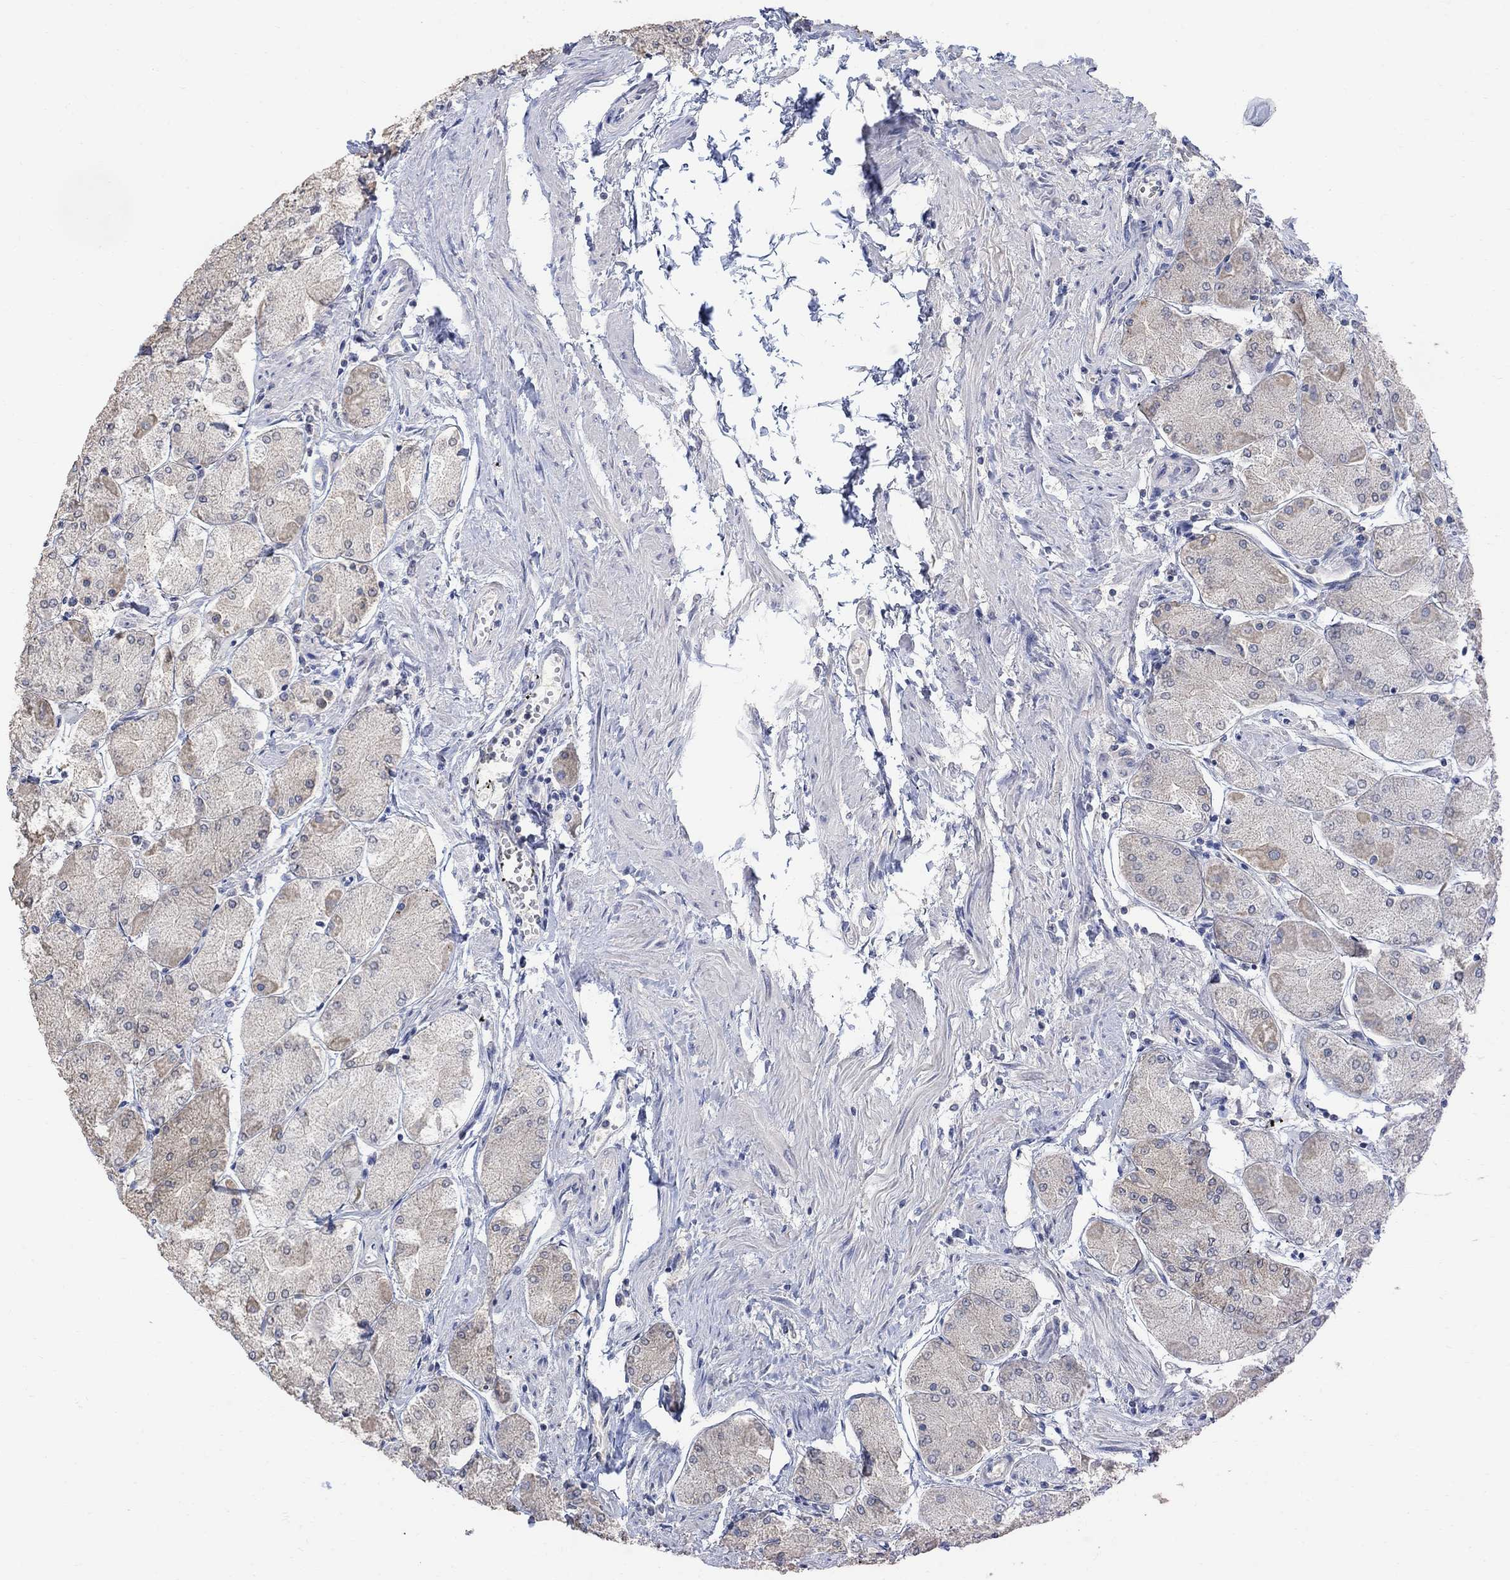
{"staining": {"intensity": "weak", "quantity": "25%-75%", "location": "cytoplasmic/membranous"}, "tissue": "stomach", "cell_type": "Glandular cells", "image_type": "normal", "snomed": [{"axis": "morphology", "description": "Normal tissue, NOS"}, {"axis": "topography", "description": "Stomach, upper"}], "caption": "Stomach stained for a protein exhibits weak cytoplasmic/membranous positivity in glandular cells. The protein of interest is shown in brown color, while the nuclei are stained blue.", "gene": "FBP2", "patient": {"sex": "male", "age": 60}}